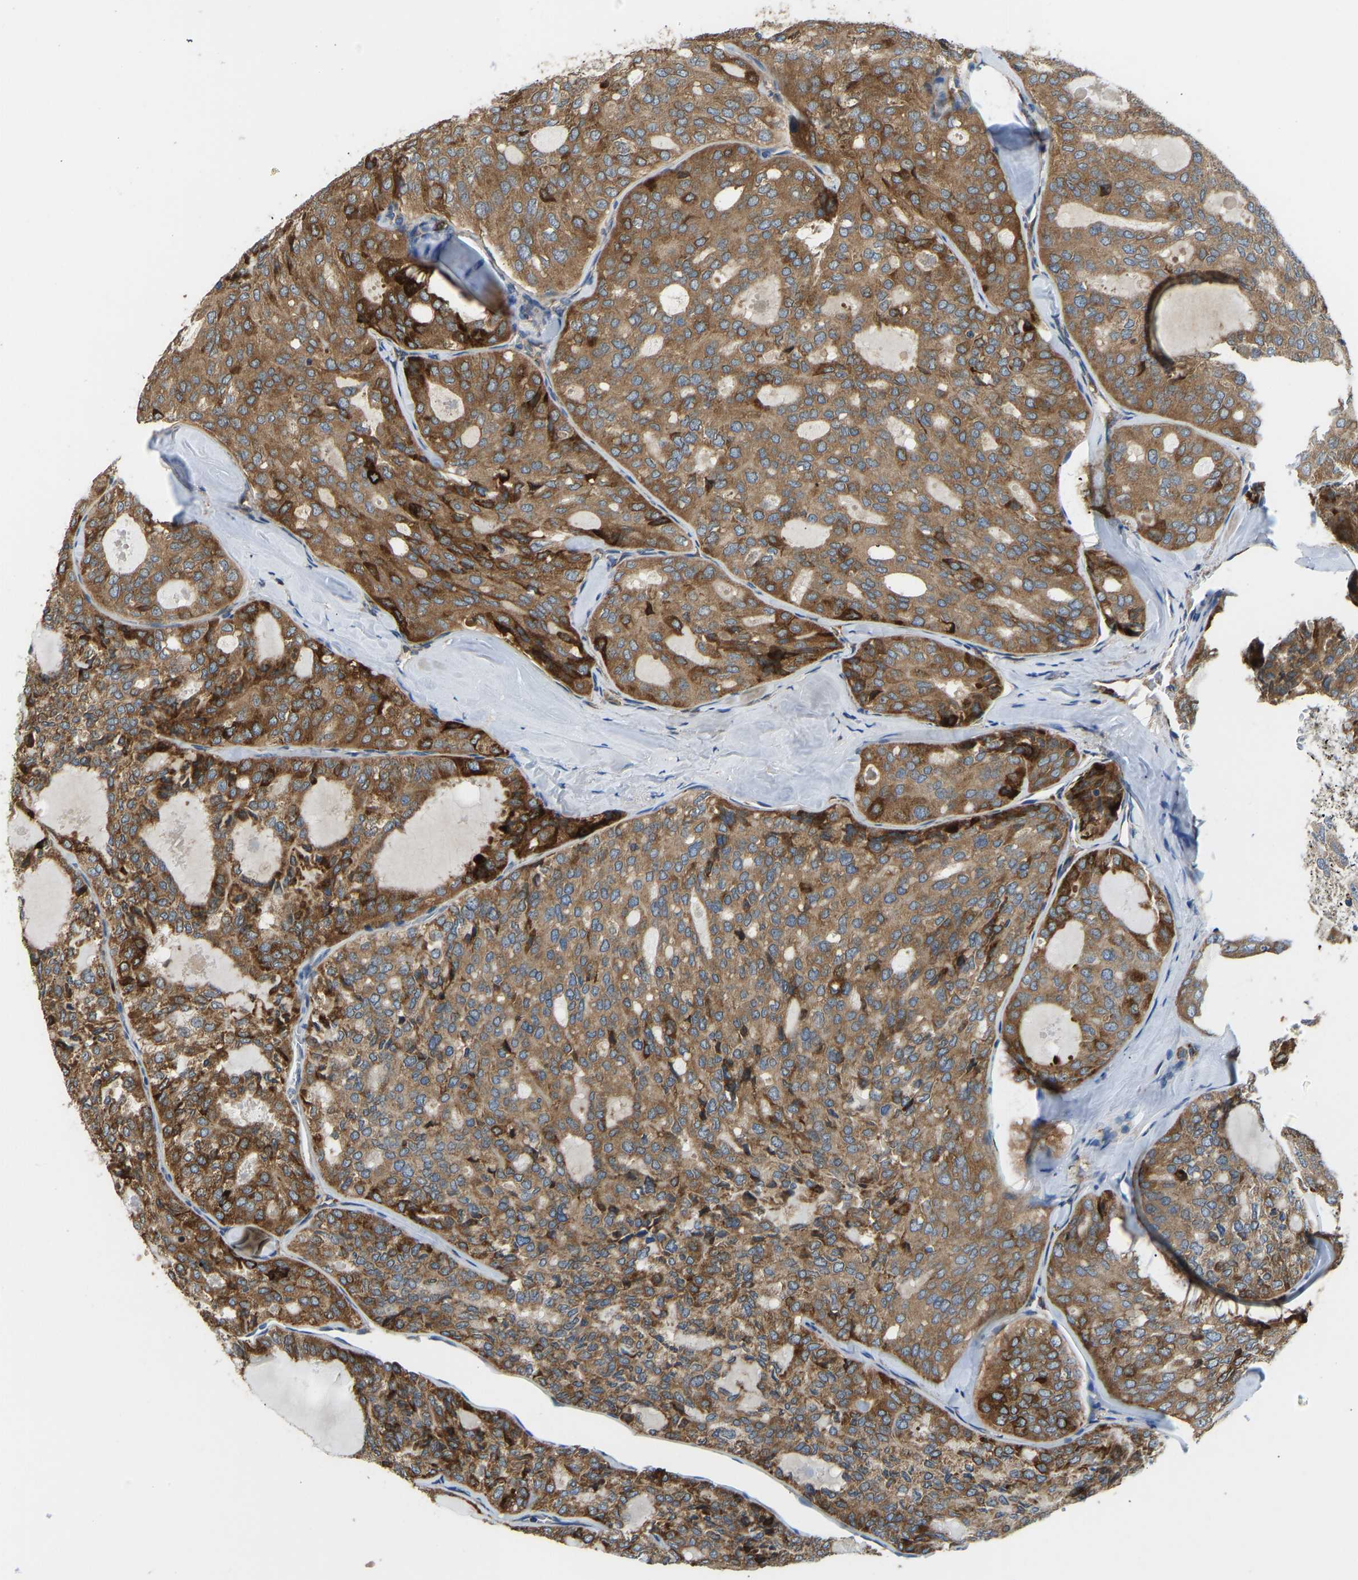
{"staining": {"intensity": "strong", "quantity": ">75%", "location": "cytoplasmic/membranous"}, "tissue": "thyroid cancer", "cell_type": "Tumor cells", "image_type": "cancer", "snomed": [{"axis": "morphology", "description": "Follicular adenoma carcinoma, NOS"}, {"axis": "topography", "description": "Thyroid gland"}], "caption": "Immunohistochemical staining of human follicular adenoma carcinoma (thyroid) reveals high levels of strong cytoplasmic/membranous staining in approximately >75% of tumor cells.", "gene": "RBP1", "patient": {"sex": "male", "age": 75}}